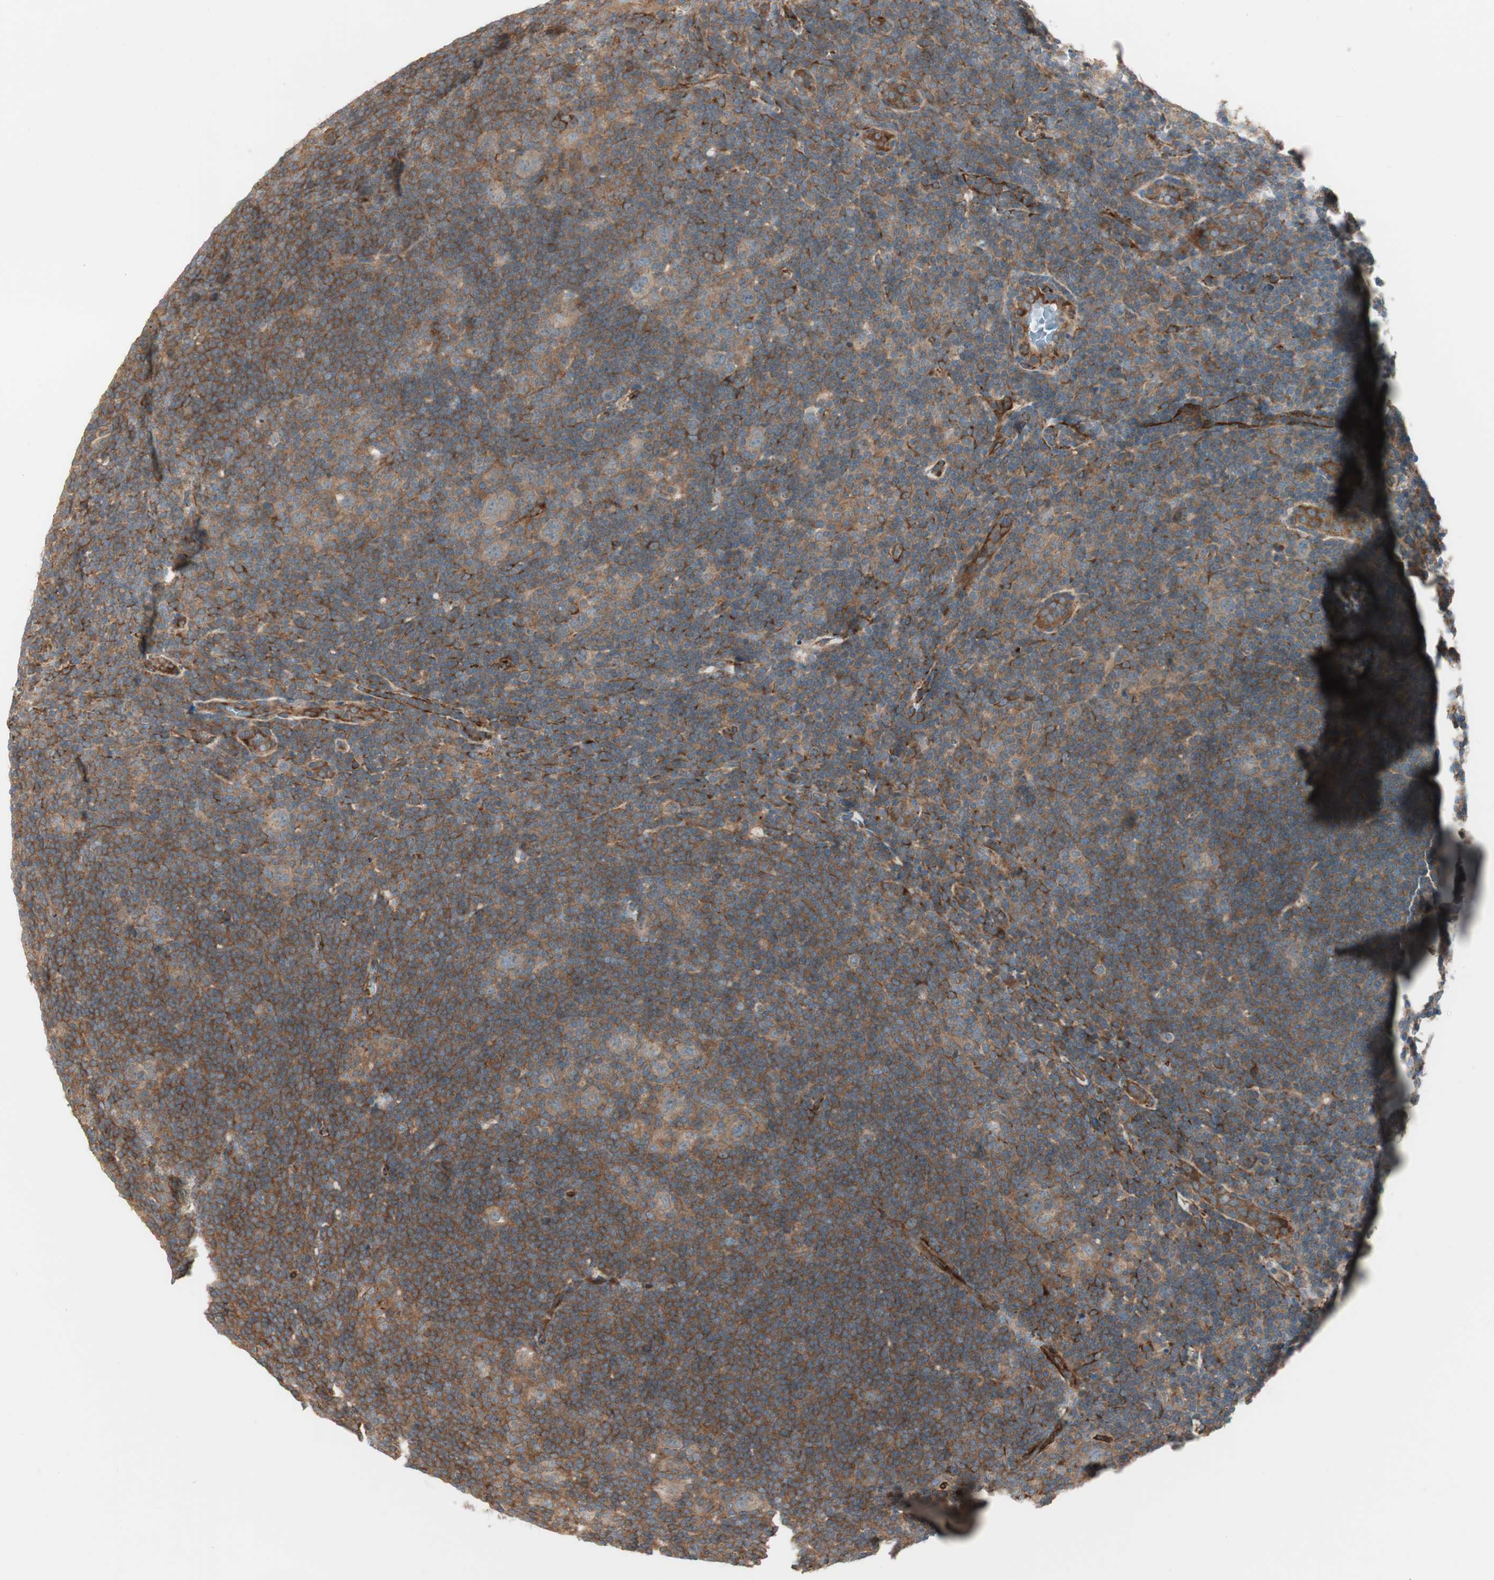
{"staining": {"intensity": "weak", "quantity": ">75%", "location": "cytoplasmic/membranous"}, "tissue": "lymphoma", "cell_type": "Tumor cells", "image_type": "cancer", "snomed": [{"axis": "morphology", "description": "Hodgkin's disease, NOS"}, {"axis": "topography", "description": "Lymph node"}], "caption": "This is an image of immunohistochemistry (IHC) staining of lymphoma, which shows weak positivity in the cytoplasmic/membranous of tumor cells.", "gene": "PRKG1", "patient": {"sex": "female", "age": 57}}